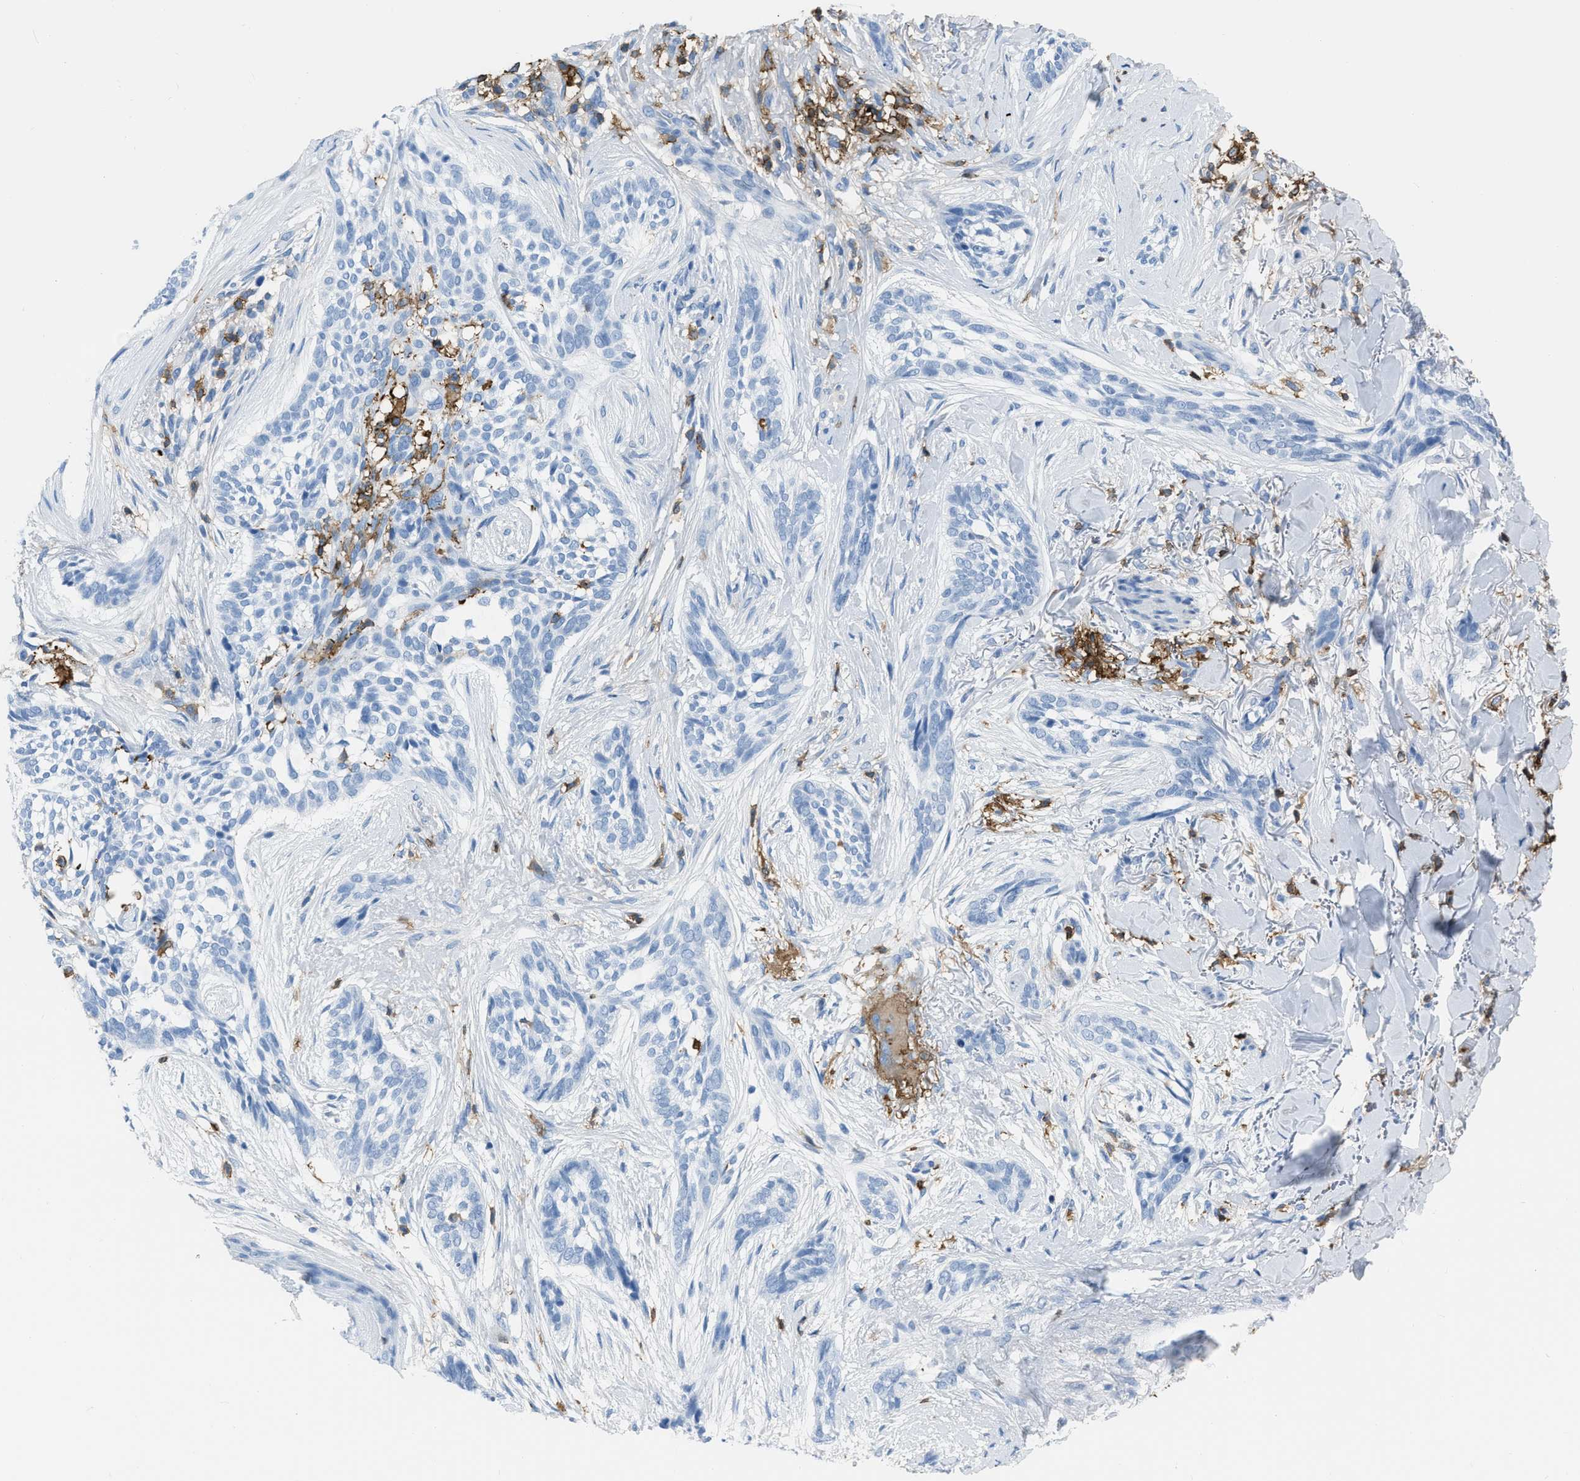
{"staining": {"intensity": "negative", "quantity": "none", "location": "none"}, "tissue": "skin cancer", "cell_type": "Tumor cells", "image_type": "cancer", "snomed": [{"axis": "morphology", "description": "Basal cell carcinoma"}, {"axis": "topography", "description": "Skin"}], "caption": "Immunohistochemical staining of skin cancer shows no significant expression in tumor cells.", "gene": "LSP1", "patient": {"sex": "female", "age": 88}}